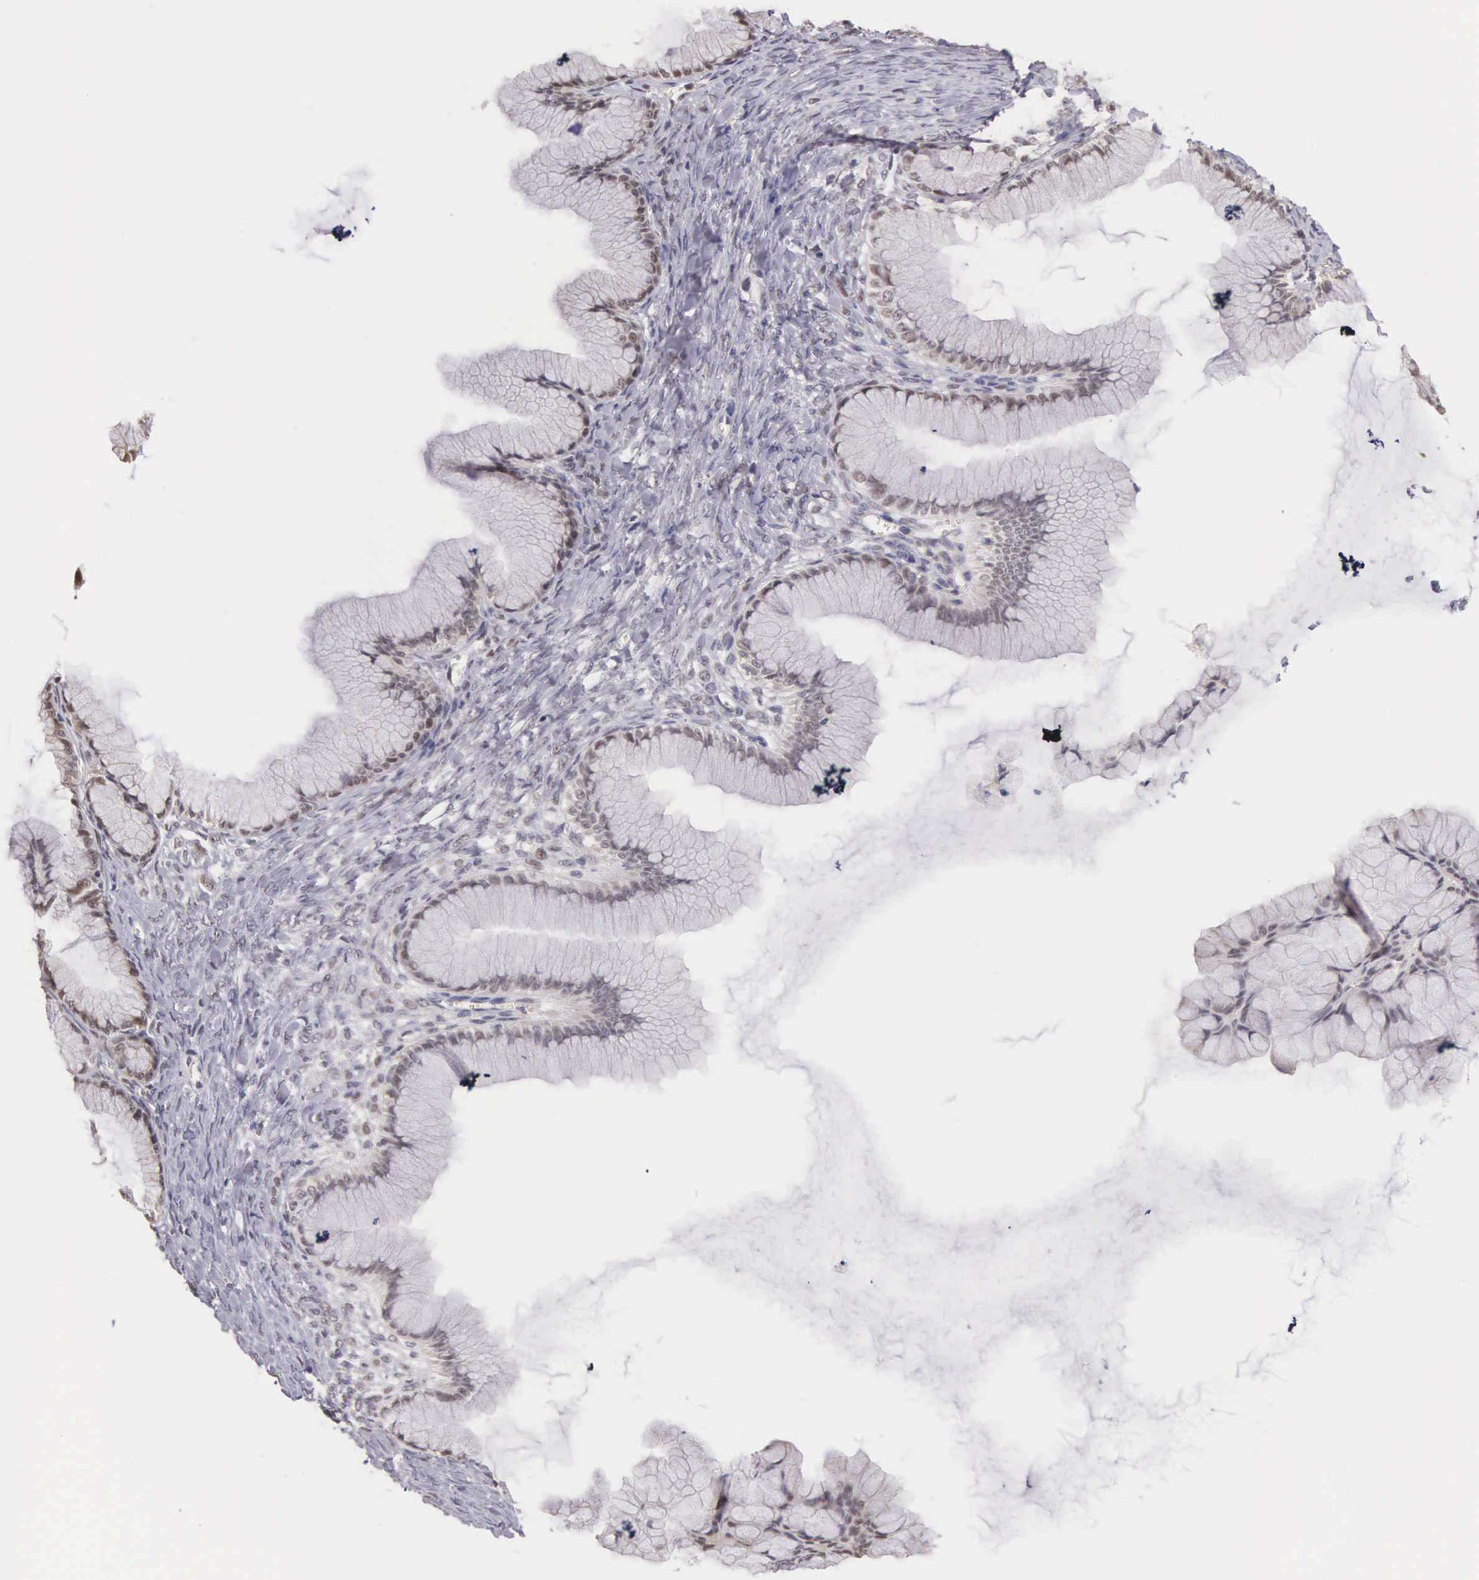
{"staining": {"intensity": "weak", "quantity": "<25%", "location": "nuclear"}, "tissue": "ovarian cancer", "cell_type": "Tumor cells", "image_type": "cancer", "snomed": [{"axis": "morphology", "description": "Cystadenocarcinoma, mucinous, NOS"}, {"axis": "topography", "description": "Ovary"}], "caption": "High power microscopy photomicrograph of an immunohistochemistry (IHC) photomicrograph of ovarian cancer, revealing no significant expression in tumor cells.", "gene": "HMGXB4", "patient": {"sex": "female", "age": 41}}